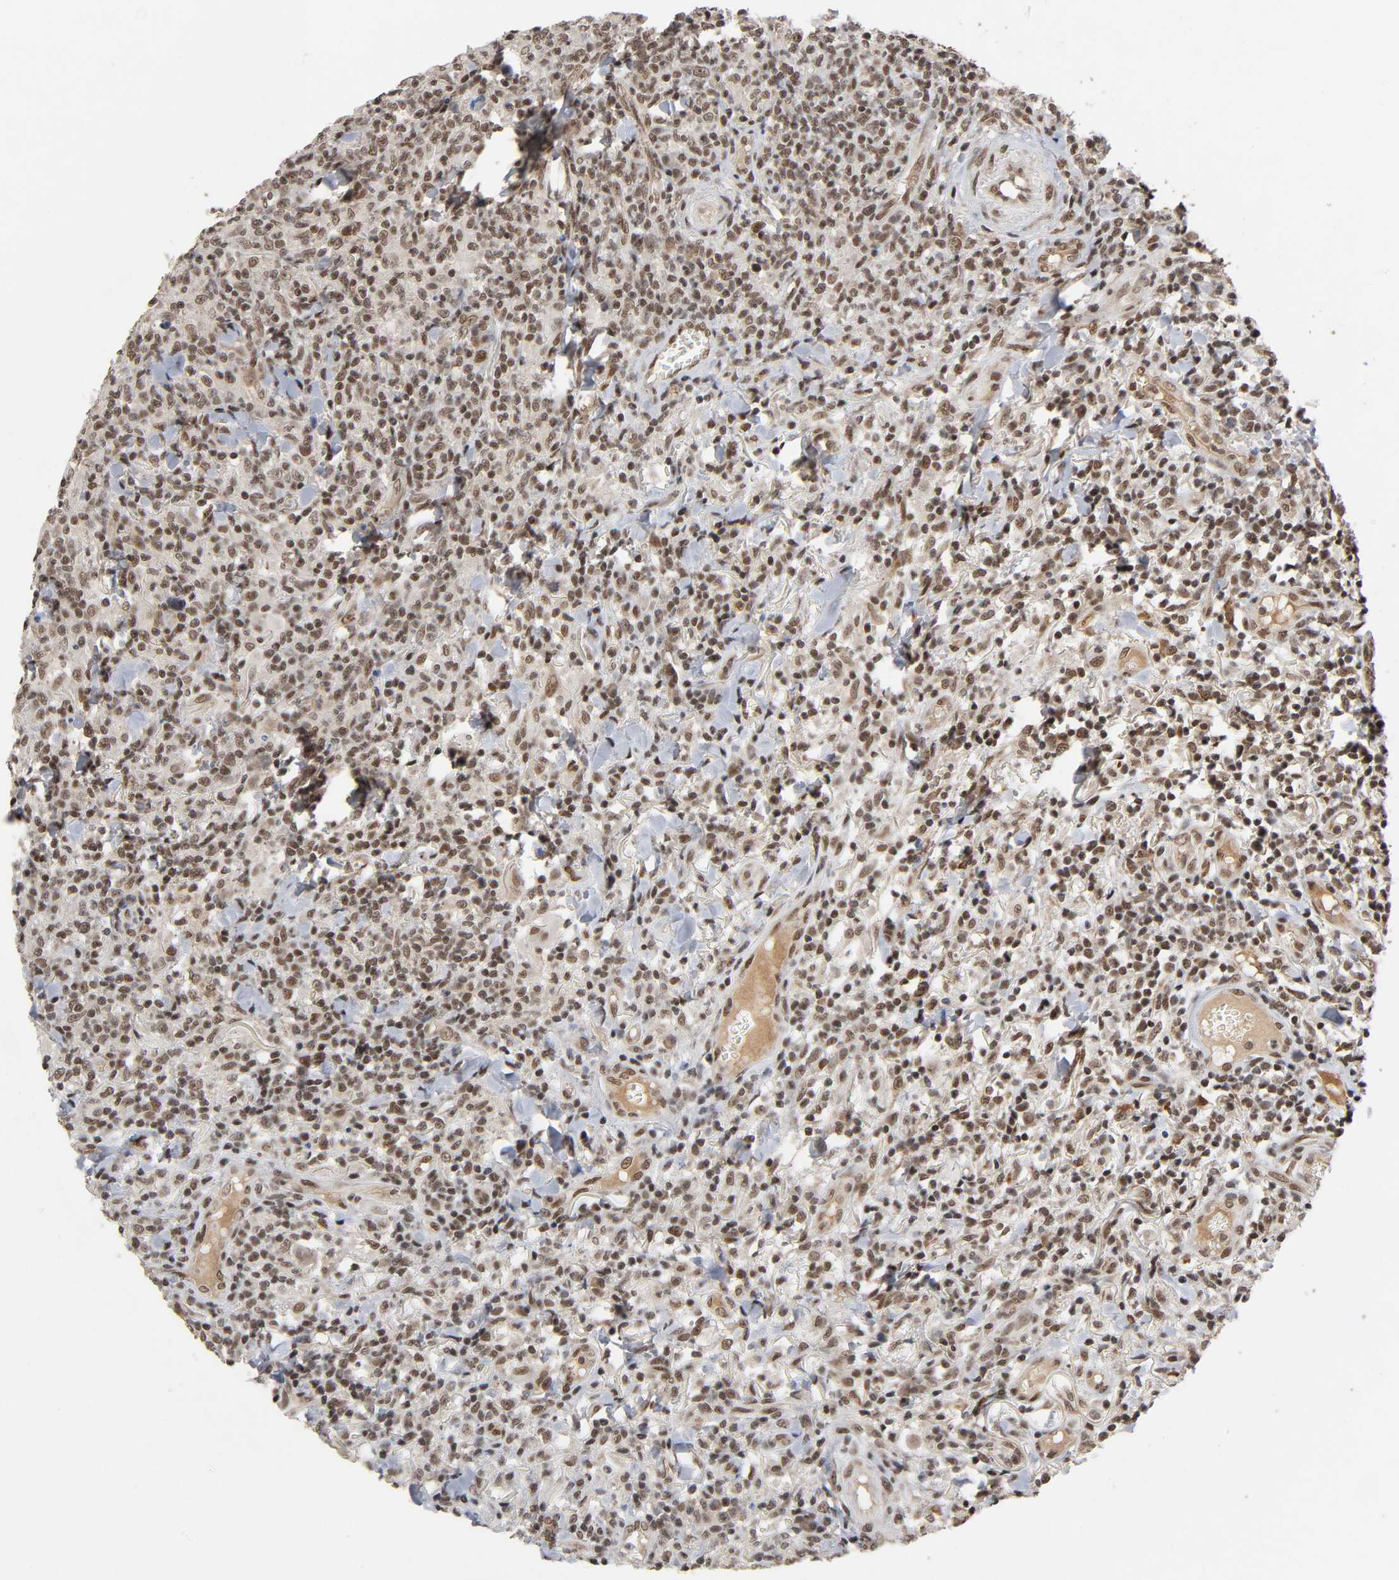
{"staining": {"intensity": "moderate", "quantity": "25%-75%", "location": "cytoplasmic/membranous,nuclear"}, "tissue": "thyroid cancer", "cell_type": "Tumor cells", "image_type": "cancer", "snomed": [{"axis": "morphology", "description": "Carcinoma, NOS"}, {"axis": "topography", "description": "Thyroid gland"}], "caption": "High-power microscopy captured an immunohistochemistry (IHC) photomicrograph of thyroid carcinoma, revealing moderate cytoplasmic/membranous and nuclear expression in approximately 25%-75% of tumor cells.", "gene": "ZNF384", "patient": {"sex": "female", "age": 77}}